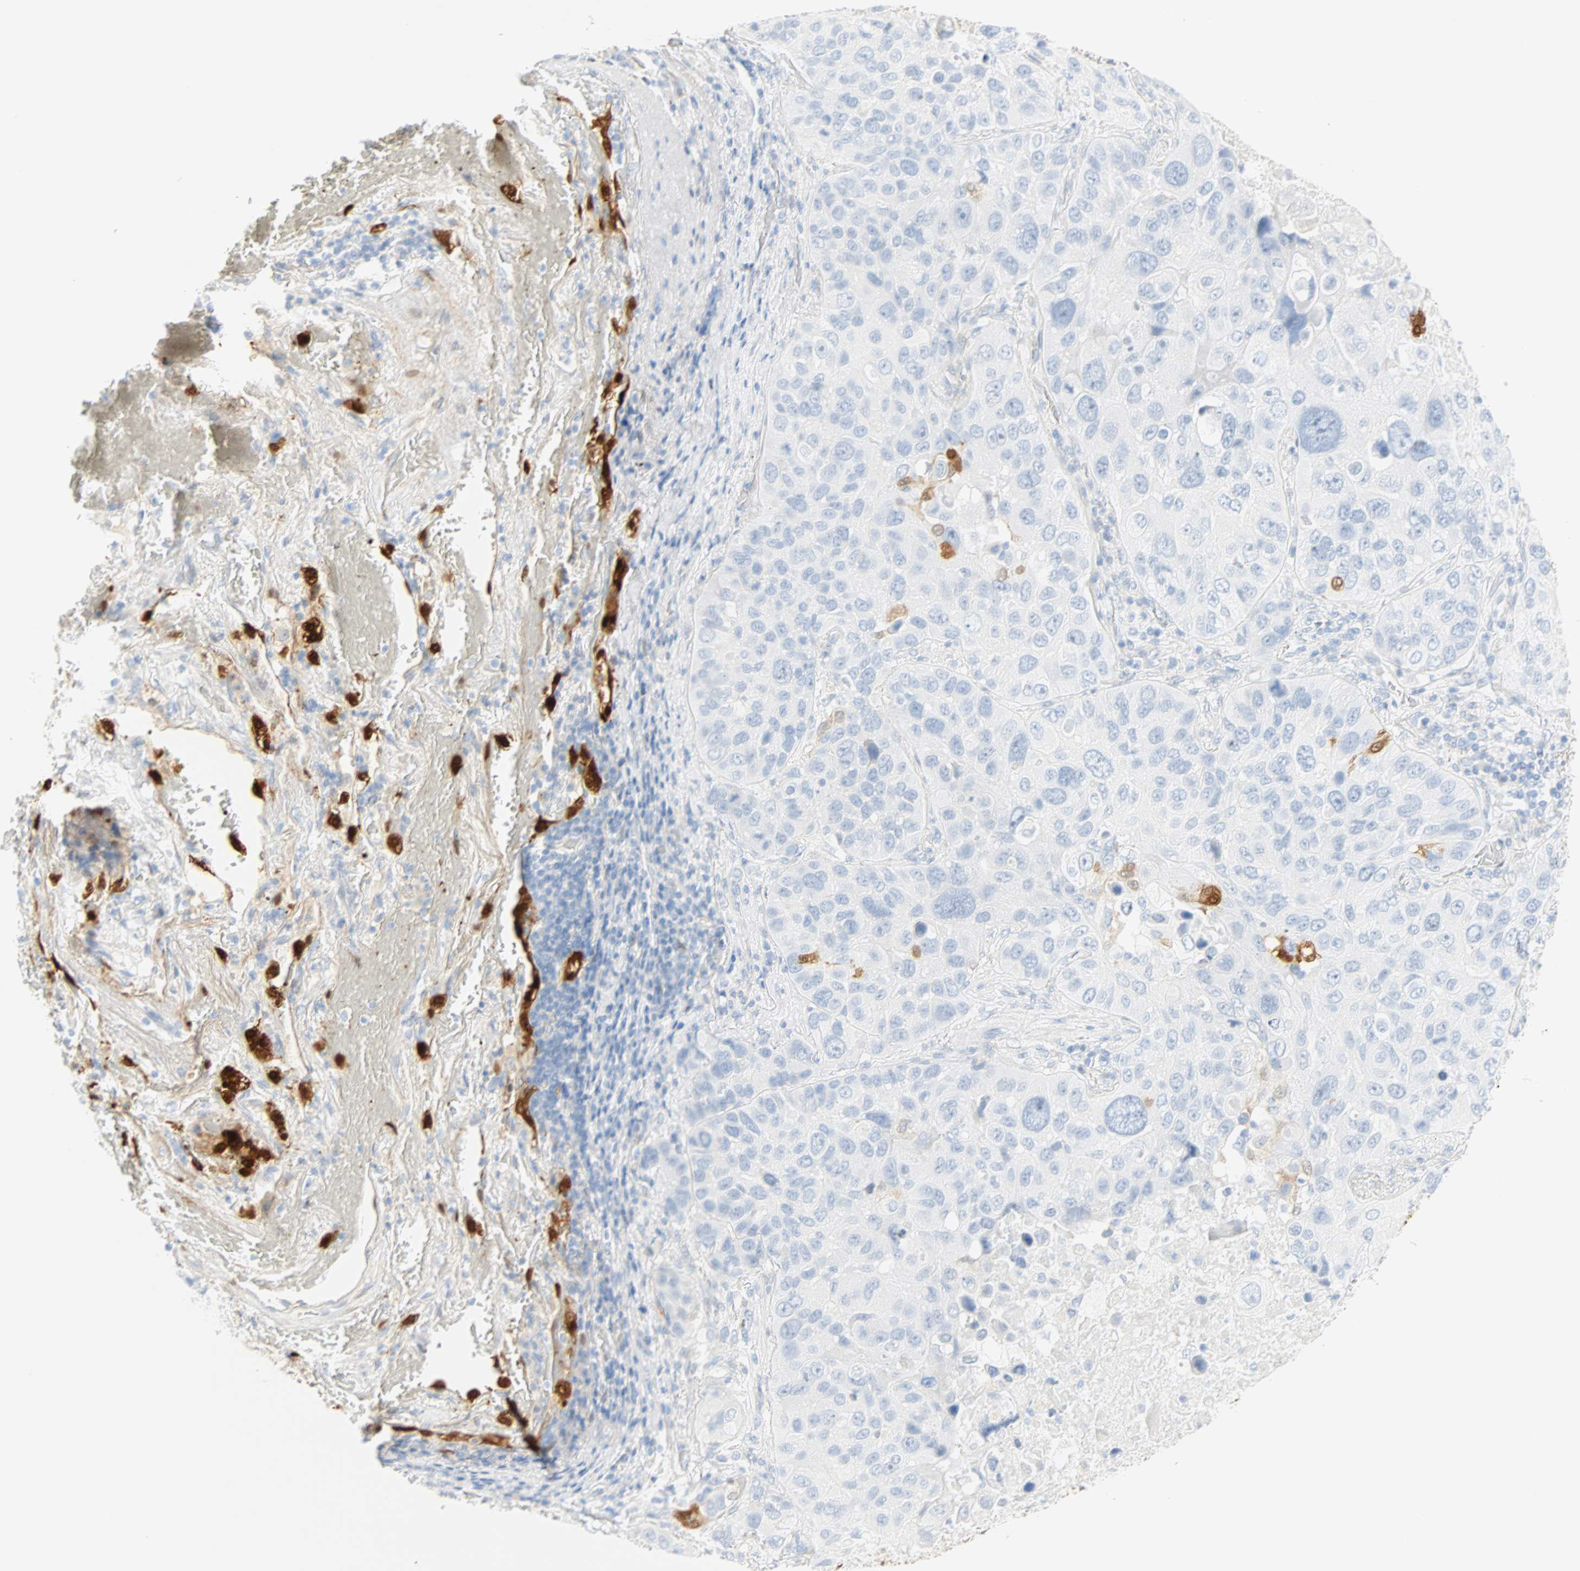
{"staining": {"intensity": "negative", "quantity": "none", "location": "none"}, "tissue": "lung cancer", "cell_type": "Tumor cells", "image_type": "cancer", "snomed": [{"axis": "morphology", "description": "Squamous cell carcinoma, NOS"}, {"axis": "topography", "description": "Lung"}], "caption": "DAB (3,3'-diaminobenzidine) immunohistochemical staining of human lung squamous cell carcinoma shows no significant staining in tumor cells. (DAB immunohistochemistry, high magnification).", "gene": "SELENBP1", "patient": {"sex": "male", "age": 57}}